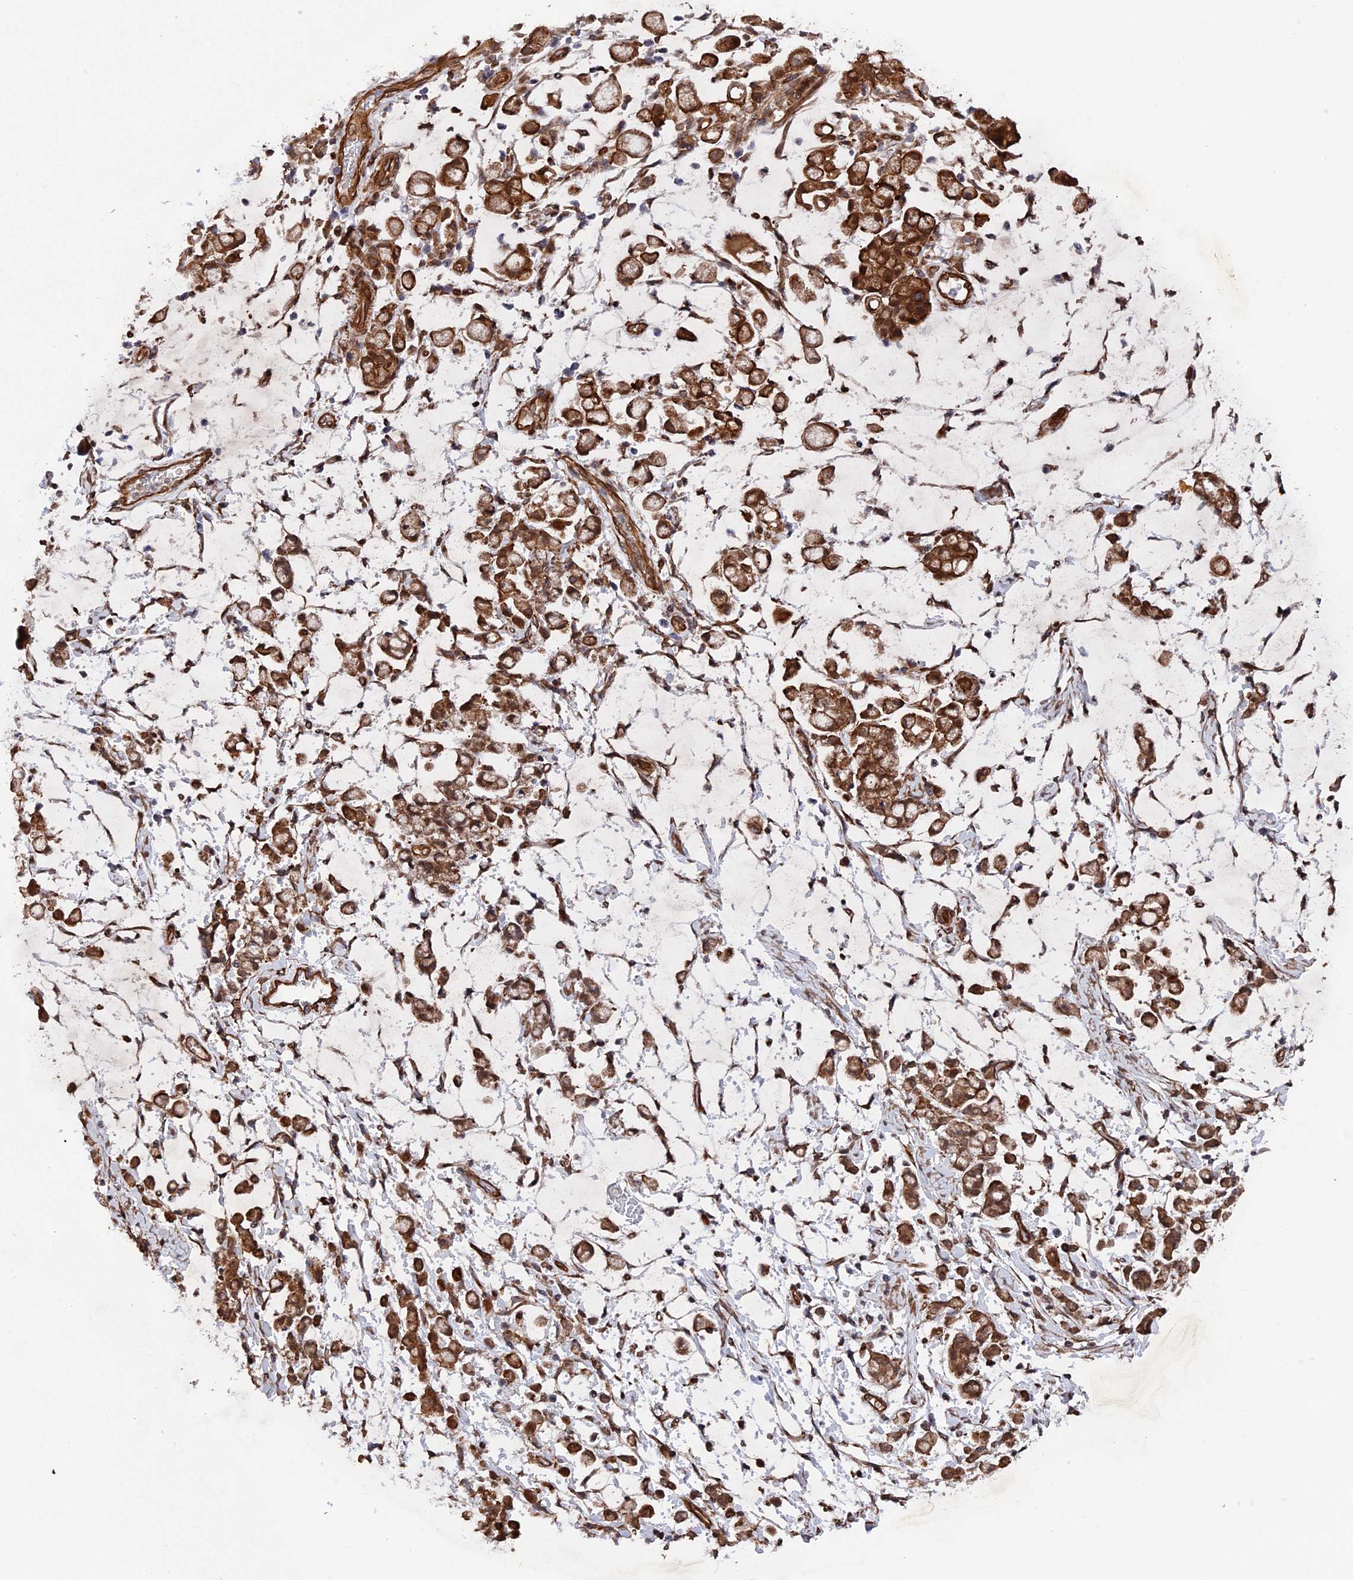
{"staining": {"intensity": "moderate", "quantity": ">75%", "location": "cytoplasmic/membranous,nuclear"}, "tissue": "stomach cancer", "cell_type": "Tumor cells", "image_type": "cancer", "snomed": [{"axis": "morphology", "description": "Adenocarcinoma, NOS"}, {"axis": "topography", "description": "Stomach"}], "caption": "Tumor cells reveal moderate cytoplasmic/membranous and nuclear expression in about >75% of cells in stomach cancer (adenocarcinoma). The staining was performed using DAB to visualize the protein expression in brown, while the nuclei were stained in blue with hematoxylin (Magnification: 20x).", "gene": "NOSIP", "patient": {"sex": "female", "age": 60}}